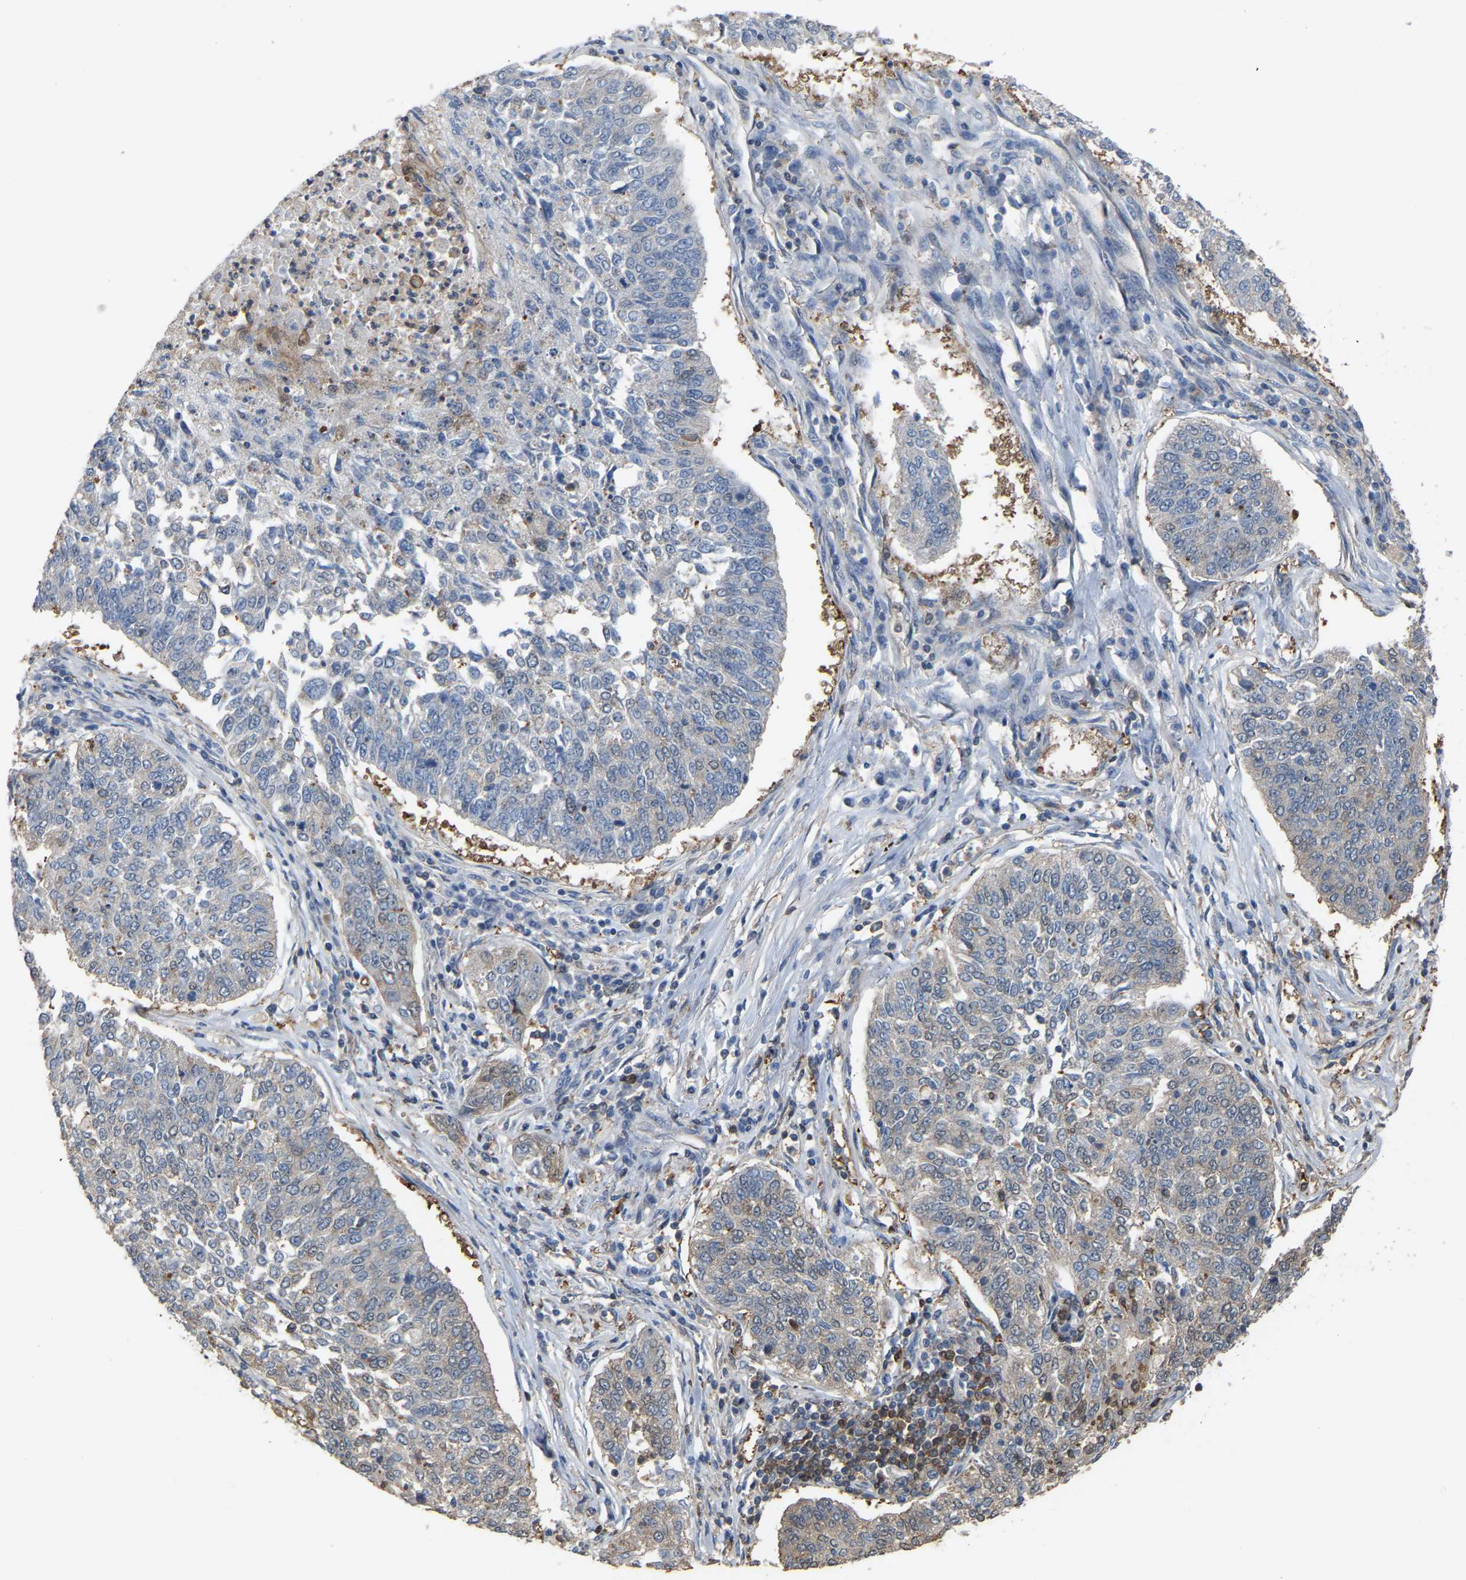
{"staining": {"intensity": "negative", "quantity": "none", "location": "none"}, "tissue": "lung cancer", "cell_type": "Tumor cells", "image_type": "cancer", "snomed": [{"axis": "morphology", "description": "Normal tissue, NOS"}, {"axis": "morphology", "description": "Squamous cell carcinoma, NOS"}, {"axis": "topography", "description": "Cartilage tissue"}, {"axis": "topography", "description": "Bronchus"}, {"axis": "topography", "description": "Lung"}], "caption": "High magnification brightfield microscopy of squamous cell carcinoma (lung) stained with DAB (3,3'-diaminobenzidine) (brown) and counterstained with hematoxylin (blue): tumor cells show no significant expression.", "gene": "MTPN", "patient": {"sex": "female", "age": 49}}